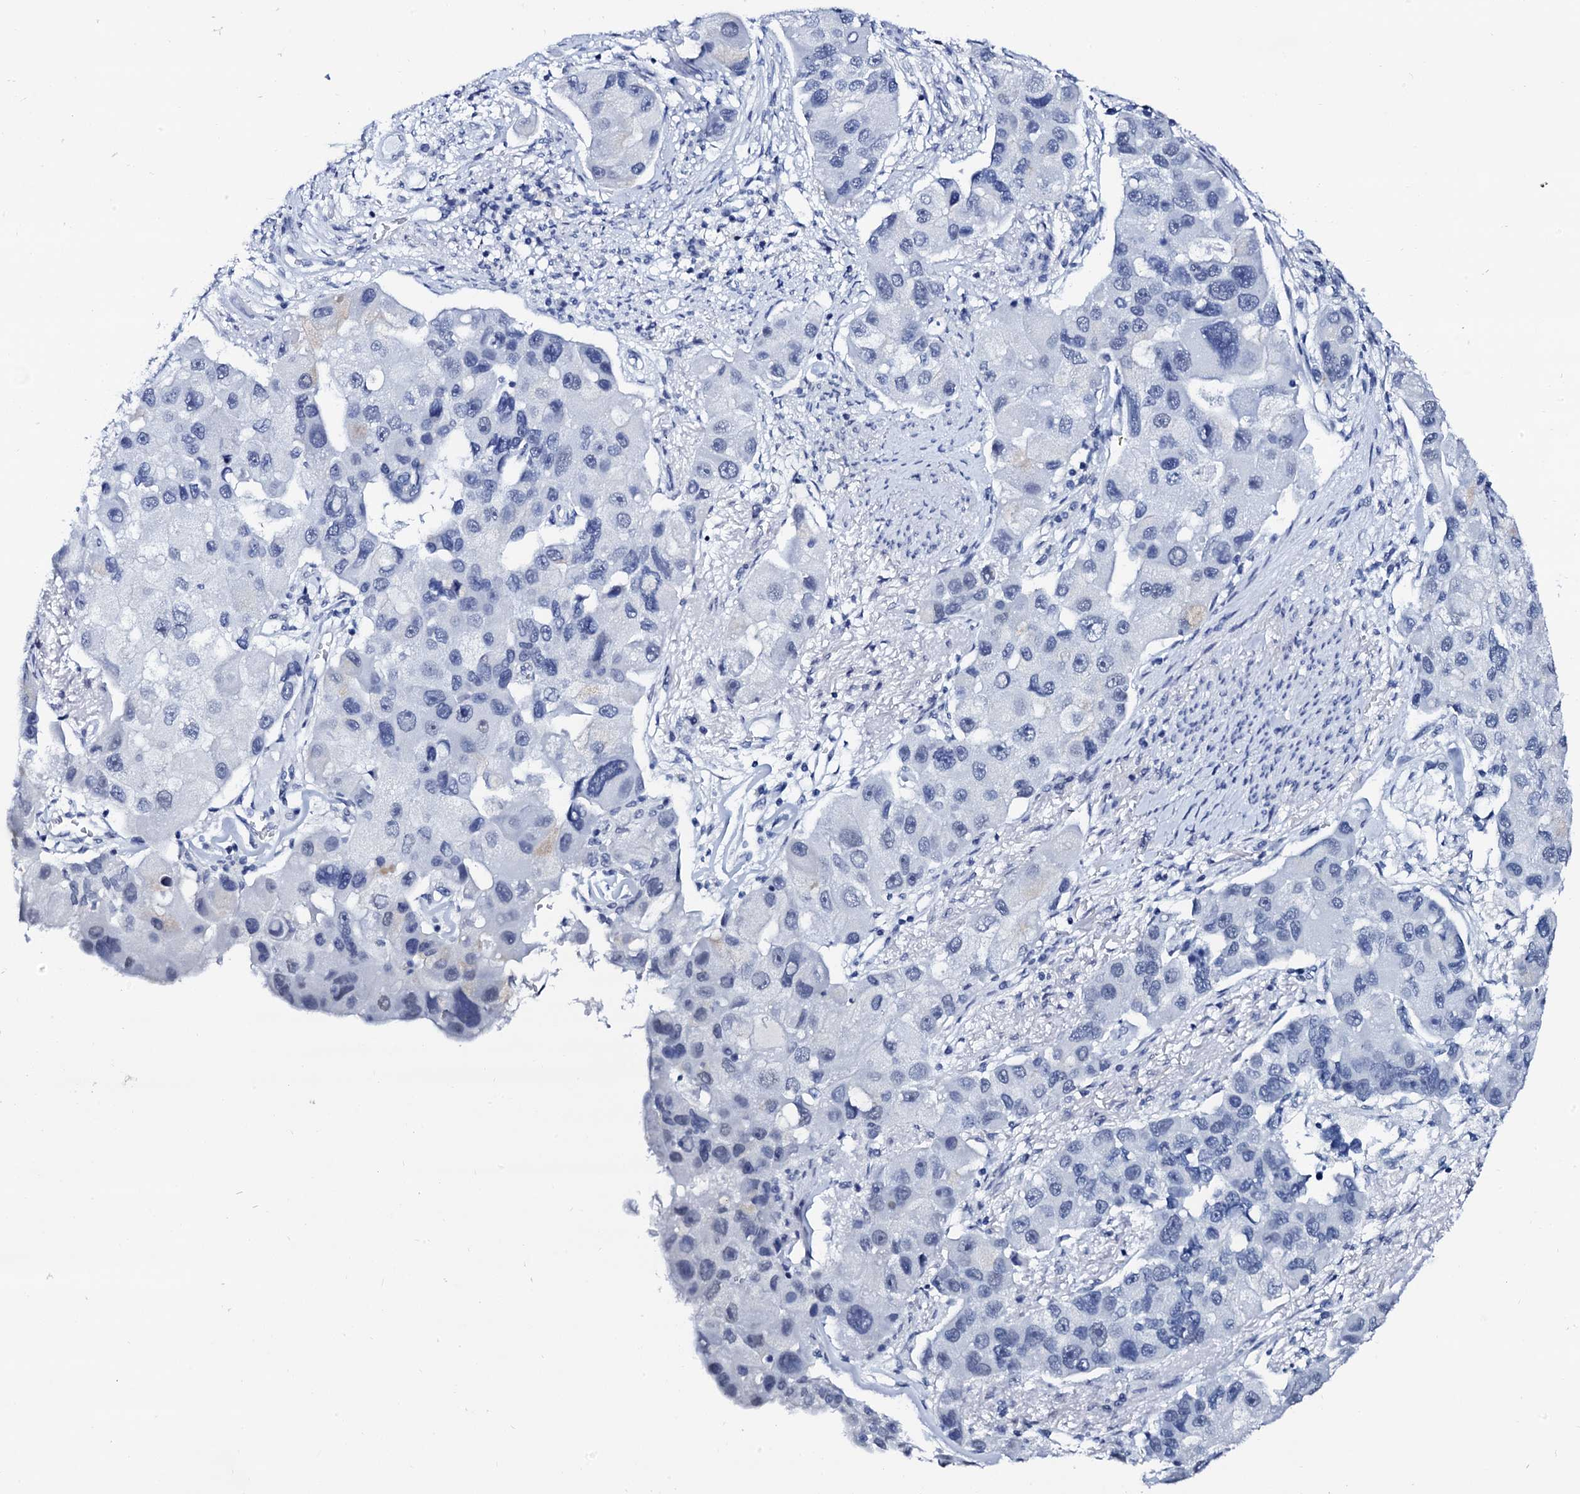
{"staining": {"intensity": "negative", "quantity": "none", "location": "none"}, "tissue": "lung cancer", "cell_type": "Tumor cells", "image_type": "cancer", "snomed": [{"axis": "morphology", "description": "Adenocarcinoma, NOS"}, {"axis": "topography", "description": "Lung"}], "caption": "High power microscopy image of an IHC histopathology image of lung cancer (adenocarcinoma), revealing no significant positivity in tumor cells.", "gene": "SPATA19", "patient": {"sex": "female", "age": 54}}